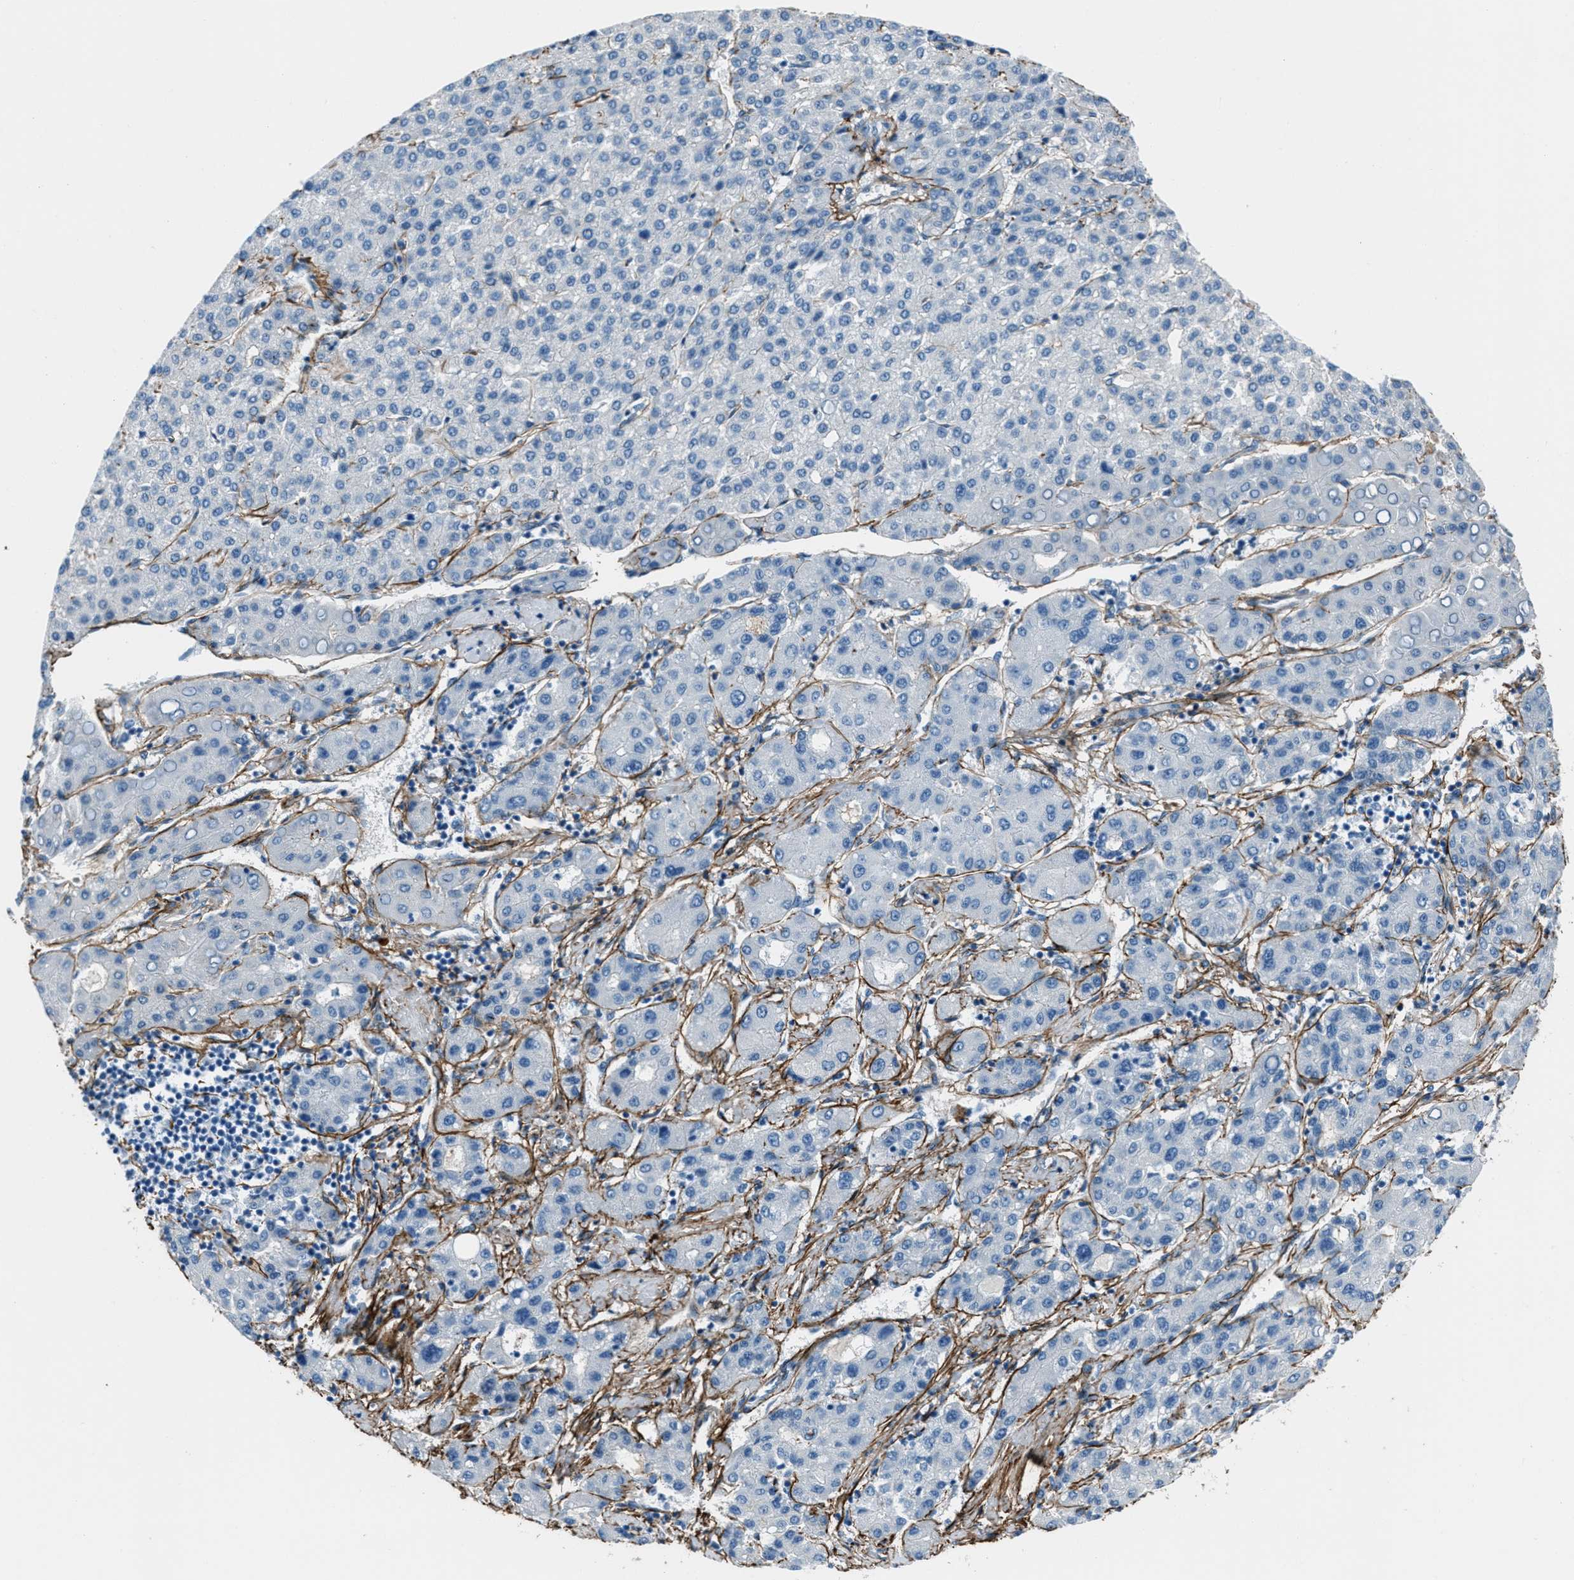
{"staining": {"intensity": "negative", "quantity": "none", "location": "none"}, "tissue": "liver cancer", "cell_type": "Tumor cells", "image_type": "cancer", "snomed": [{"axis": "morphology", "description": "Carcinoma, Hepatocellular, NOS"}, {"axis": "topography", "description": "Liver"}], "caption": "Tumor cells are negative for protein expression in human liver cancer.", "gene": "FBN1", "patient": {"sex": "male", "age": 65}}